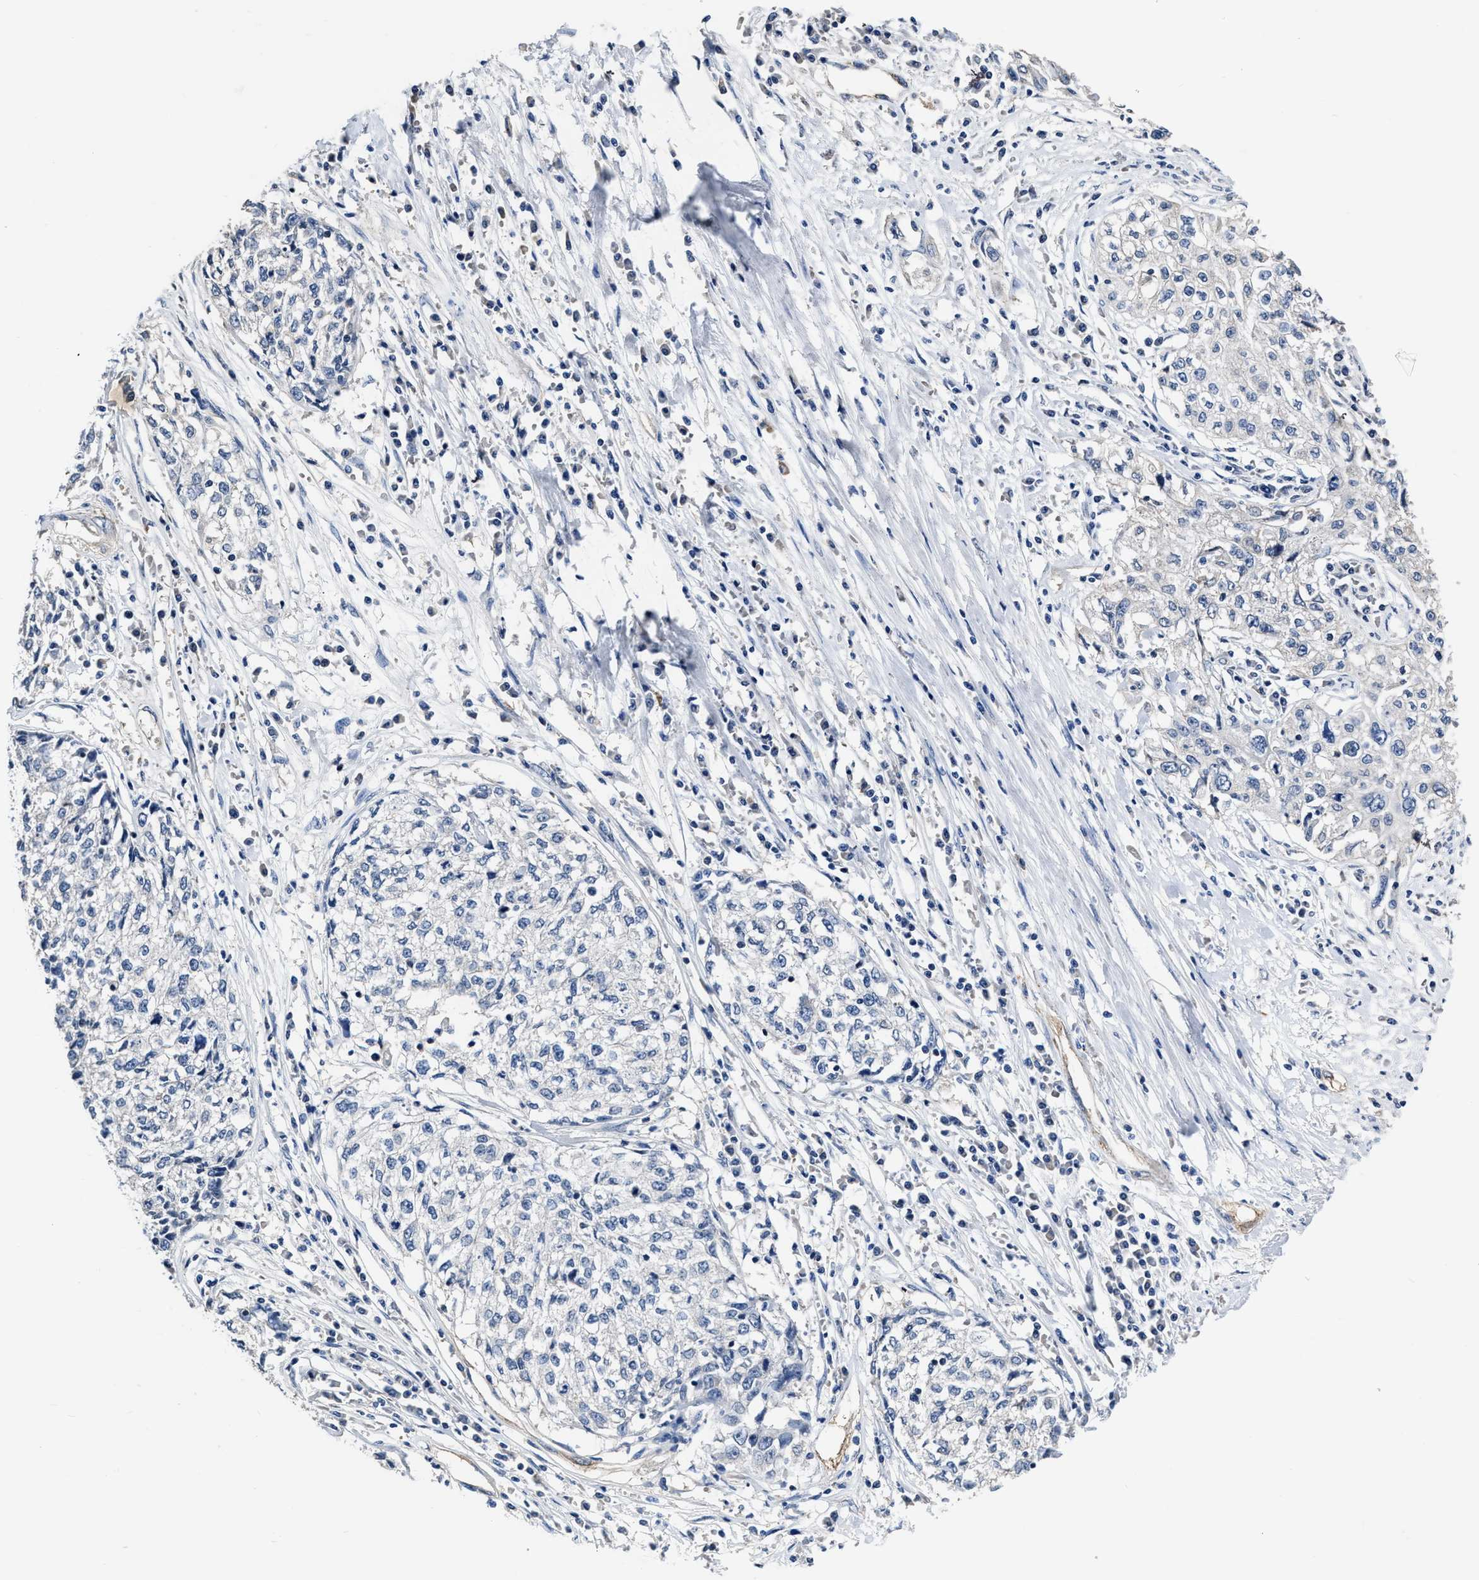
{"staining": {"intensity": "negative", "quantity": "none", "location": "none"}, "tissue": "cervical cancer", "cell_type": "Tumor cells", "image_type": "cancer", "snomed": [{"axis": "morphology", "description": "Squamous cell carcinoma, NOS"}, {"axis": "topography", "description": "Cervix"}], "caption": "This is an immunohistochemistry (IHC) histopathology image of human cervical squamous cell carcinoma. There is no expression in tumor cells.", "gene": "C22orf42", "patient": {"sex": "female", "age": 57}}